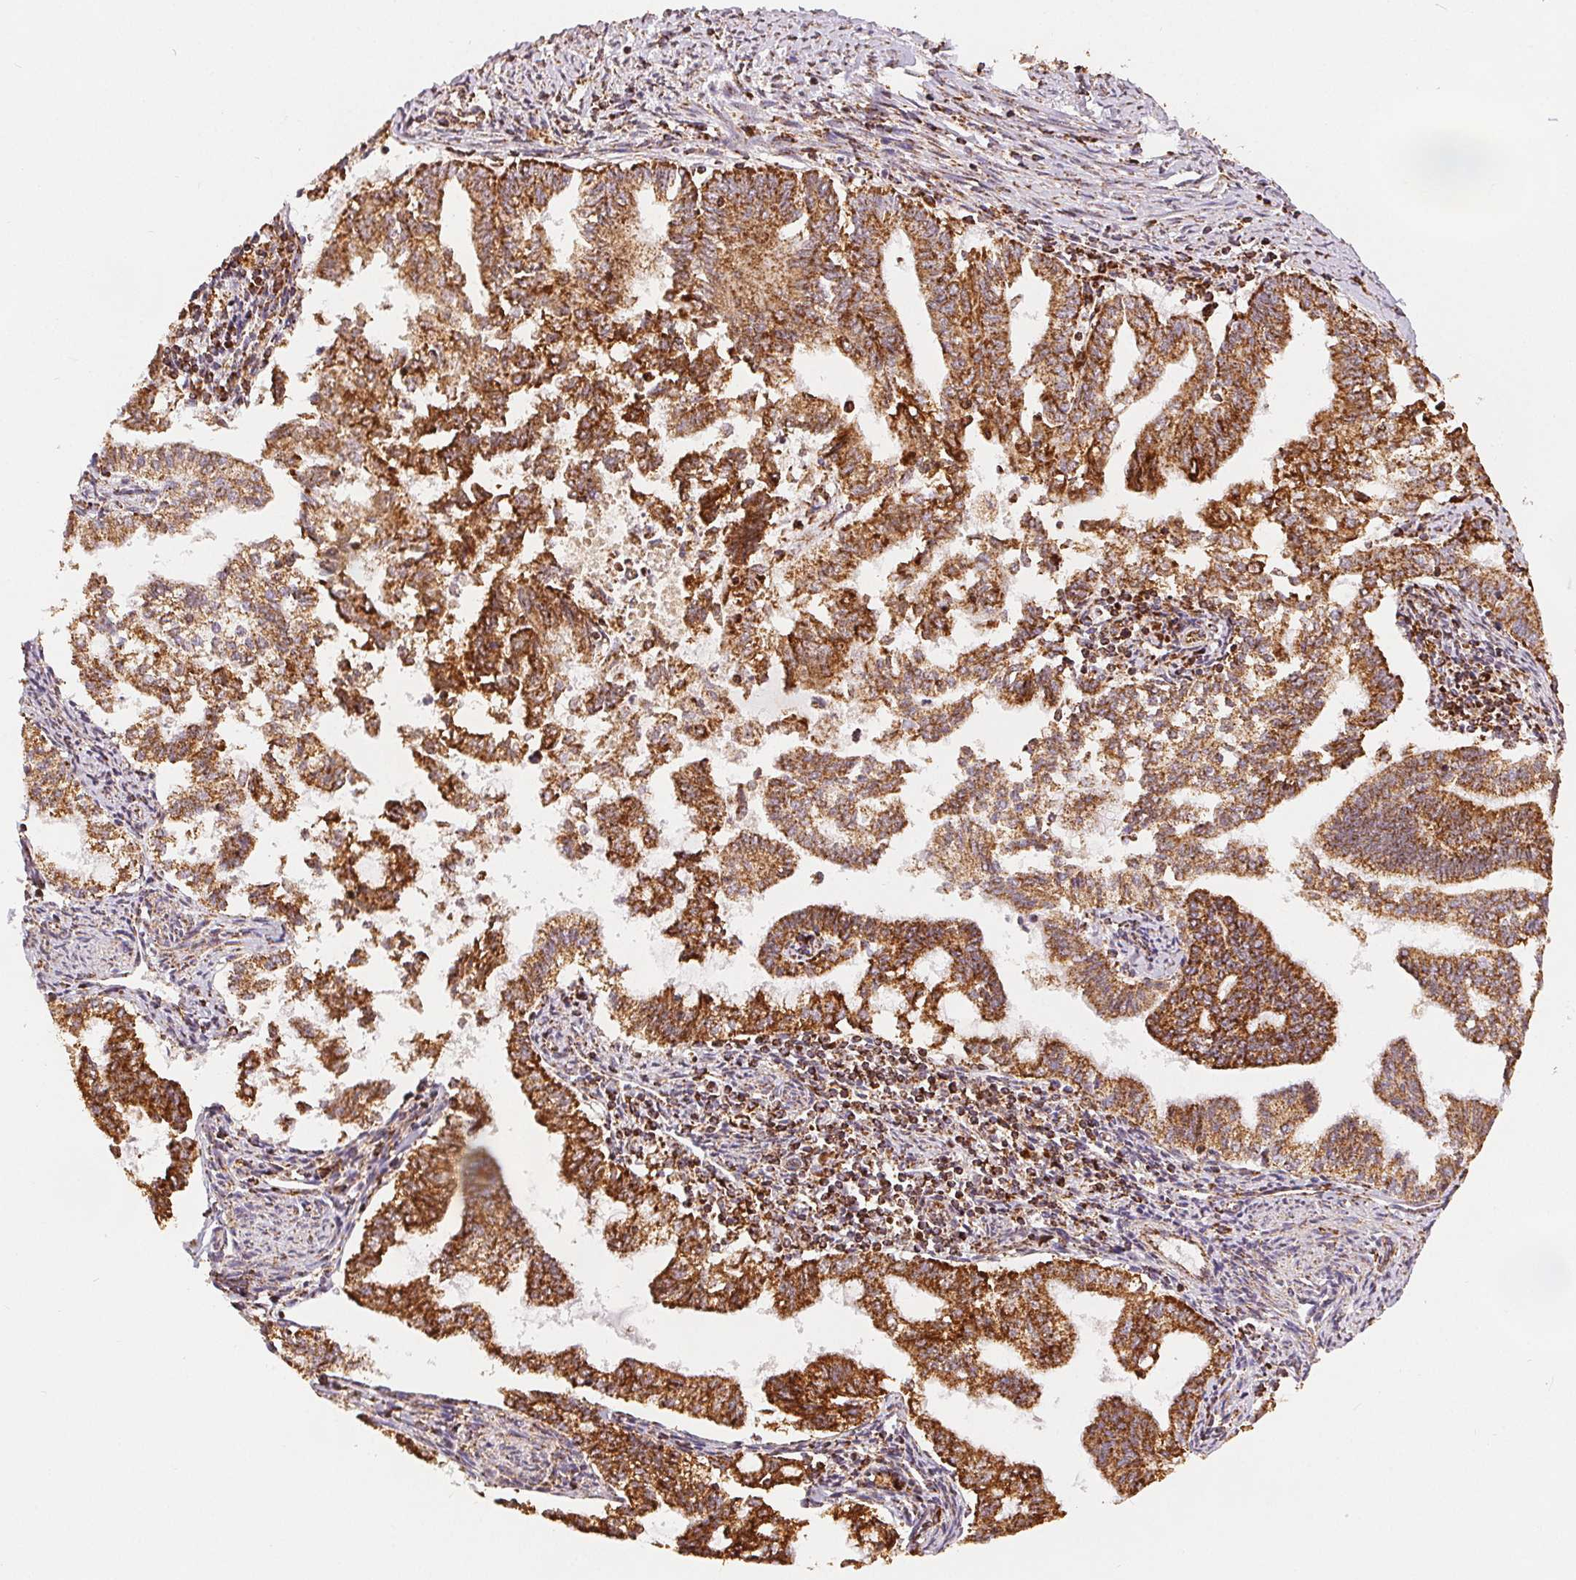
{"staining": {"intensity": "moderate", "quantity": ">75%", "location": "cytoplasmic/membranous"}, "tissue": "endometrial cancer", "cell_type": "Tumor cells", "image_type": "cancer", "snomed": [{"axis": "morphology", "description": "Adenocarcinoma, NOS"}, {"axis": "topography", "description": "Endometrium"}], "caption": "Endometrial cancer (adenocarcinoma) tissue reveals moderate cytoplasmic/membranous staining in about >75% of tumor cells, visualized by immunohistochemistry.", "gene": "SDHB", "patient": {"sex": "female", "age": 79}}